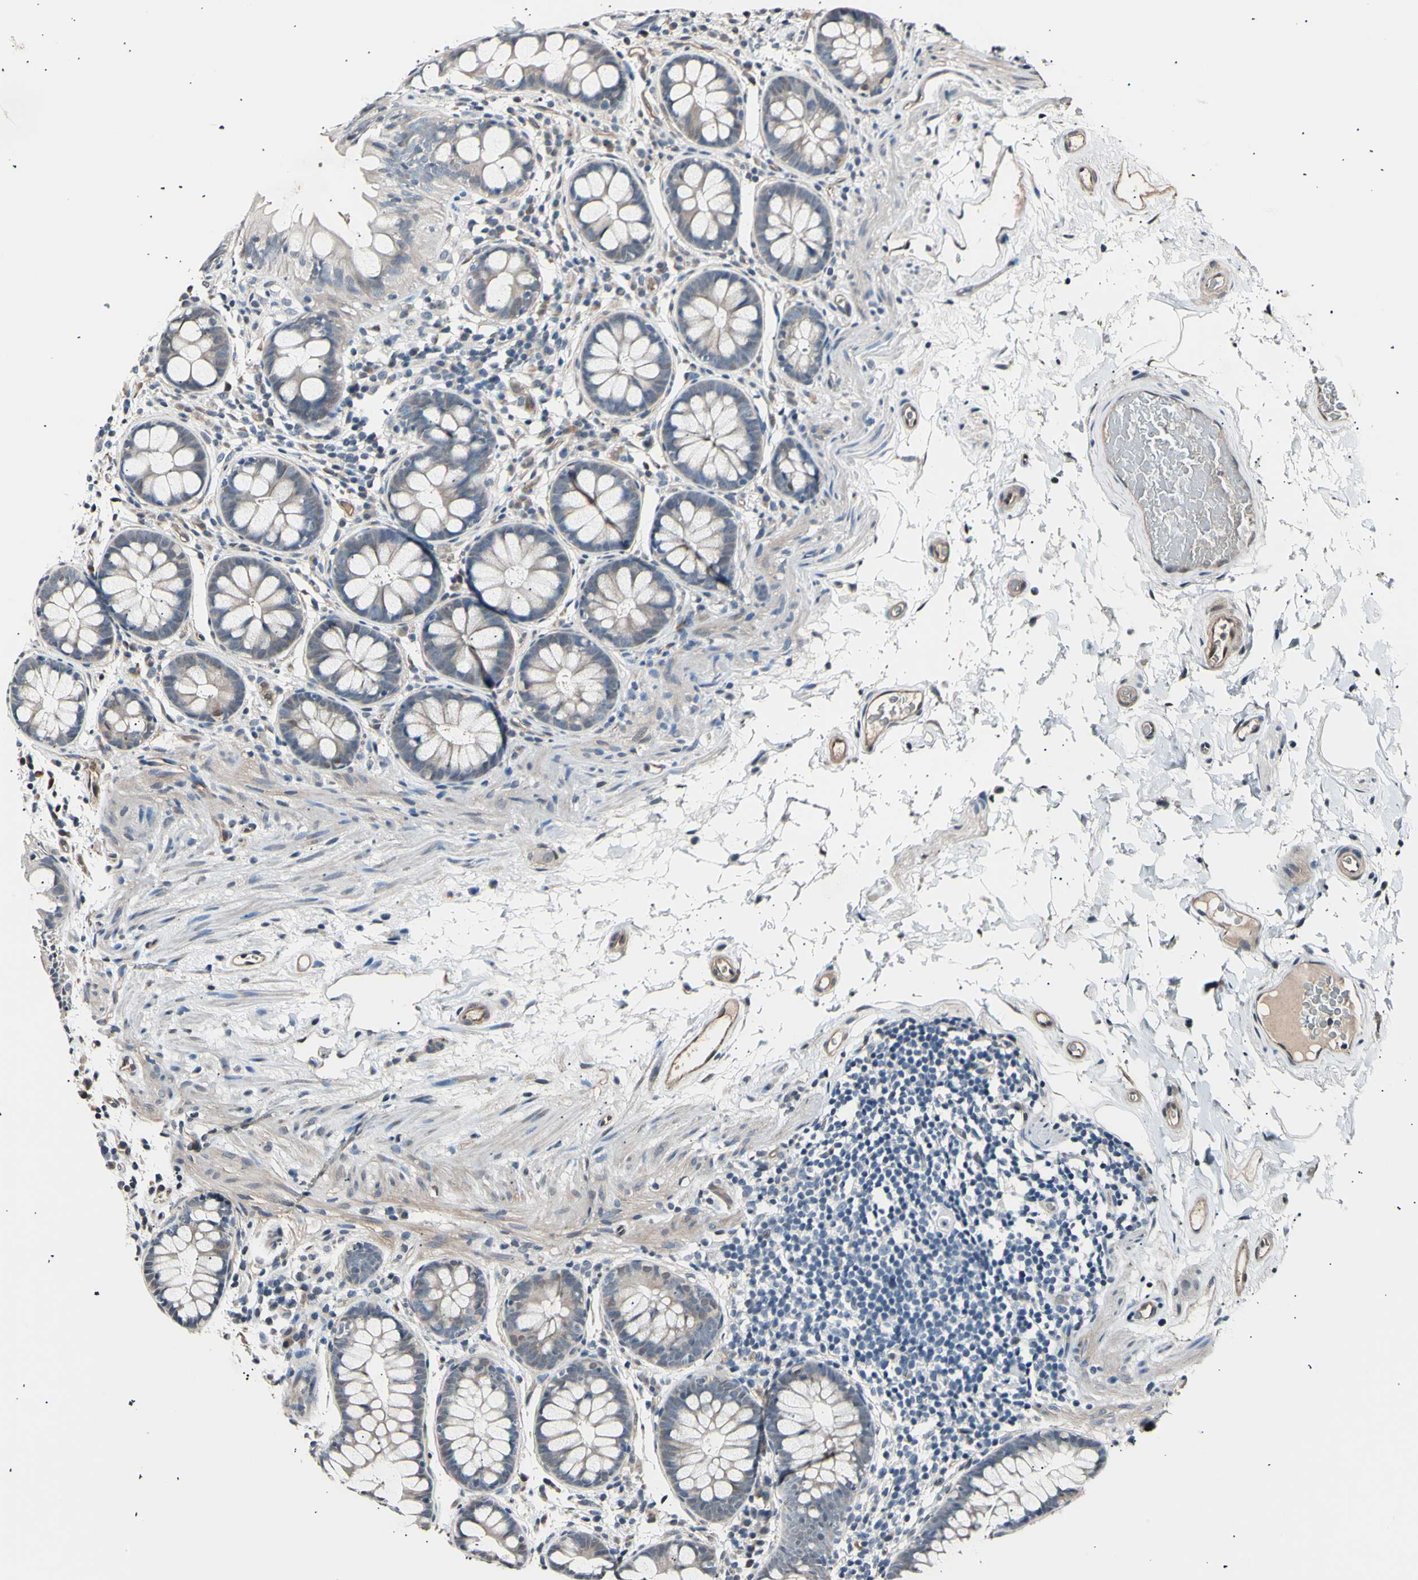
{"staining": {"intensity": "moderate", "quantity": ">75%", "location": "cytoplasmic/membranous"}, "tissue": "colon", "cell_type": "Endothelial cells", "image_type": "normal", "snomed": [{"axis": "morphology", "description": "Normal tissue, NOS"}, {"axis": "topography", "description": "Colon"}], "caption": "Immunohistochemistry staining of benign colon, which exhibits medium levels of moderate cytoplasmic/membranous expression in about >75% of endothelial cells indicating moderate cytoplasmic/membranous protein staining. The staining was performed using DAB (brown) for protein detection and nuclei were counterstained in hematoxylin (blue).", "gene": "AK1", "patient": {"sex": "female", "age": 80}}